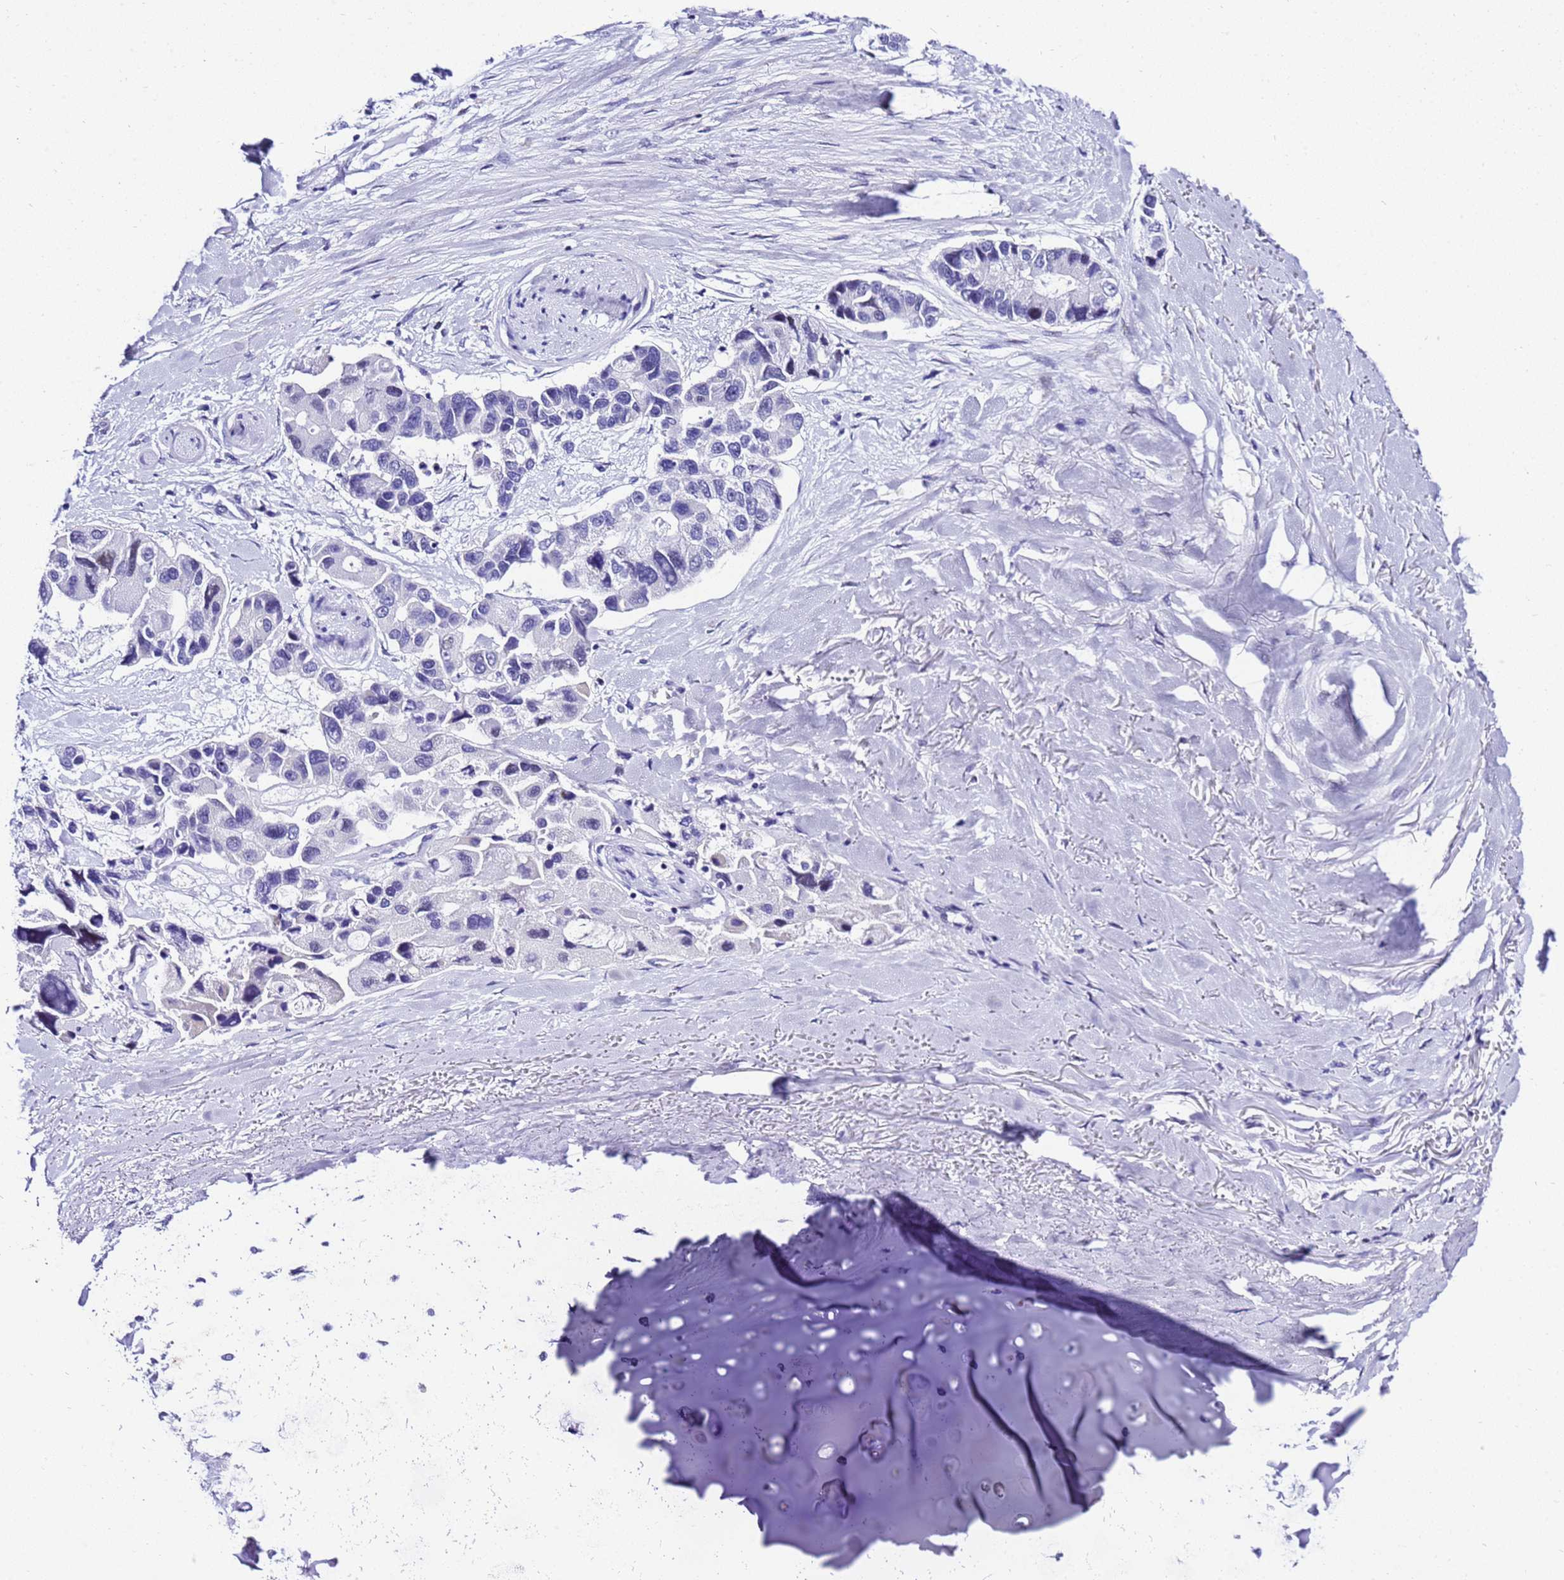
{"staining": {"intensity": "negative", "quantity": "none", "location": "none"}, "tissue": "lung cancer", "cell_type": "Tumor cells", "image_type": "cancer", "snomed": [{"axis": "morphology", "description": "Adenocarcinoma, NOS"}, {"axis": "topography", "description": "Lung"}], "caption": "IHC of adenocarcinoma (lung) reveals no expression in tumor cells.", "gene": "ZNF417", "patient": {"sex": "female", "age": 54}}